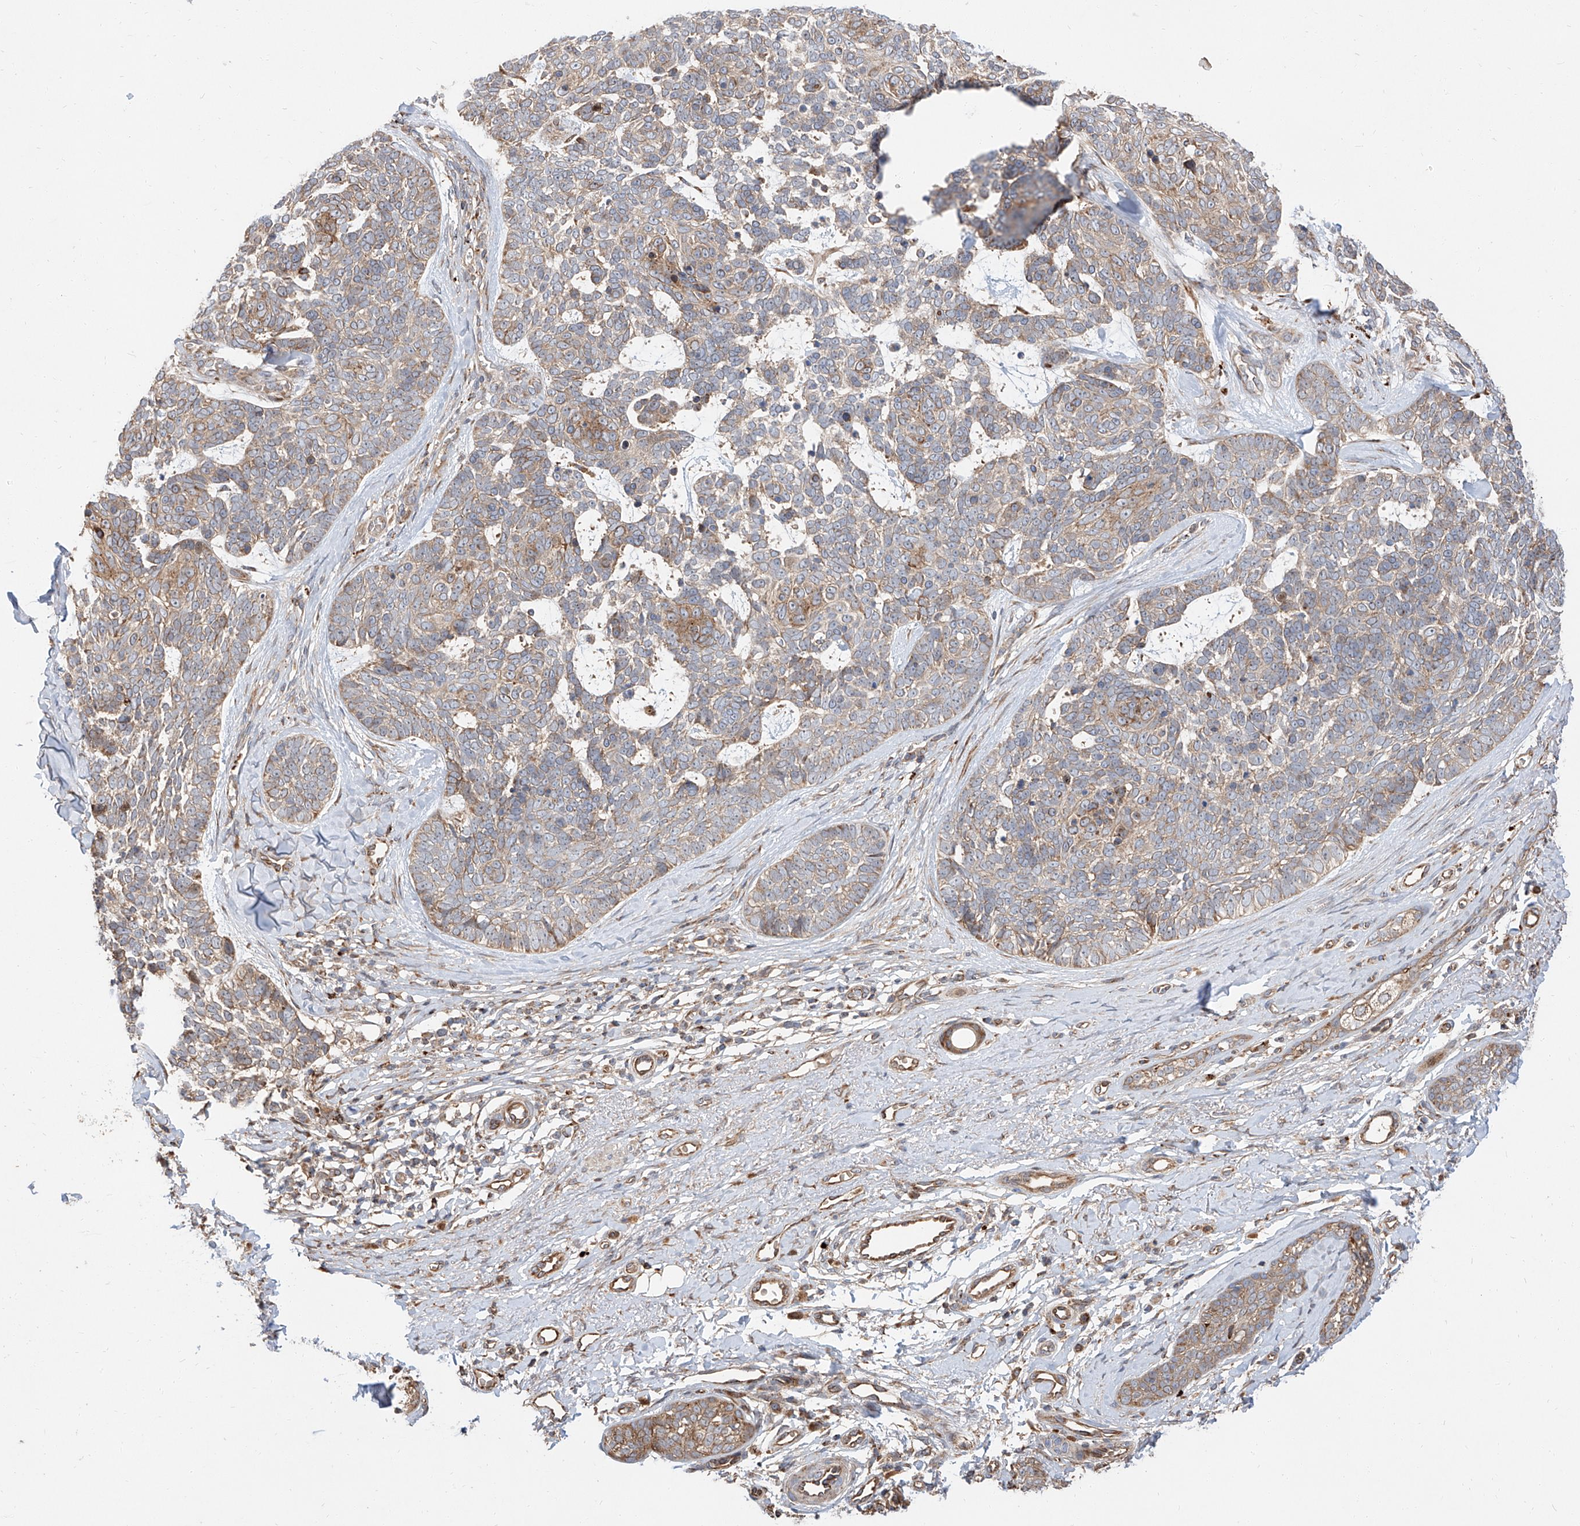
{"staining": {"intensity": "weak", "quantity": "<25%", "location": "cytoplasmic/membranous"}, "tissue": "skin cancer", "cell_type": "Tumor cells", "image_type": "cancer", "snomed": [{"axis": "morphology", "description": "Basal cell carcinoma"}, {"axis": "topography", "description": "Skin"}], "caption": "DAB (3,3'-diaminobenzidine) immunohistochemical staining of human skin cancer displays no significant expression in tumor cells.", "gene": "DIRAS3", "patient": {"sex": "female", "age": 81}}